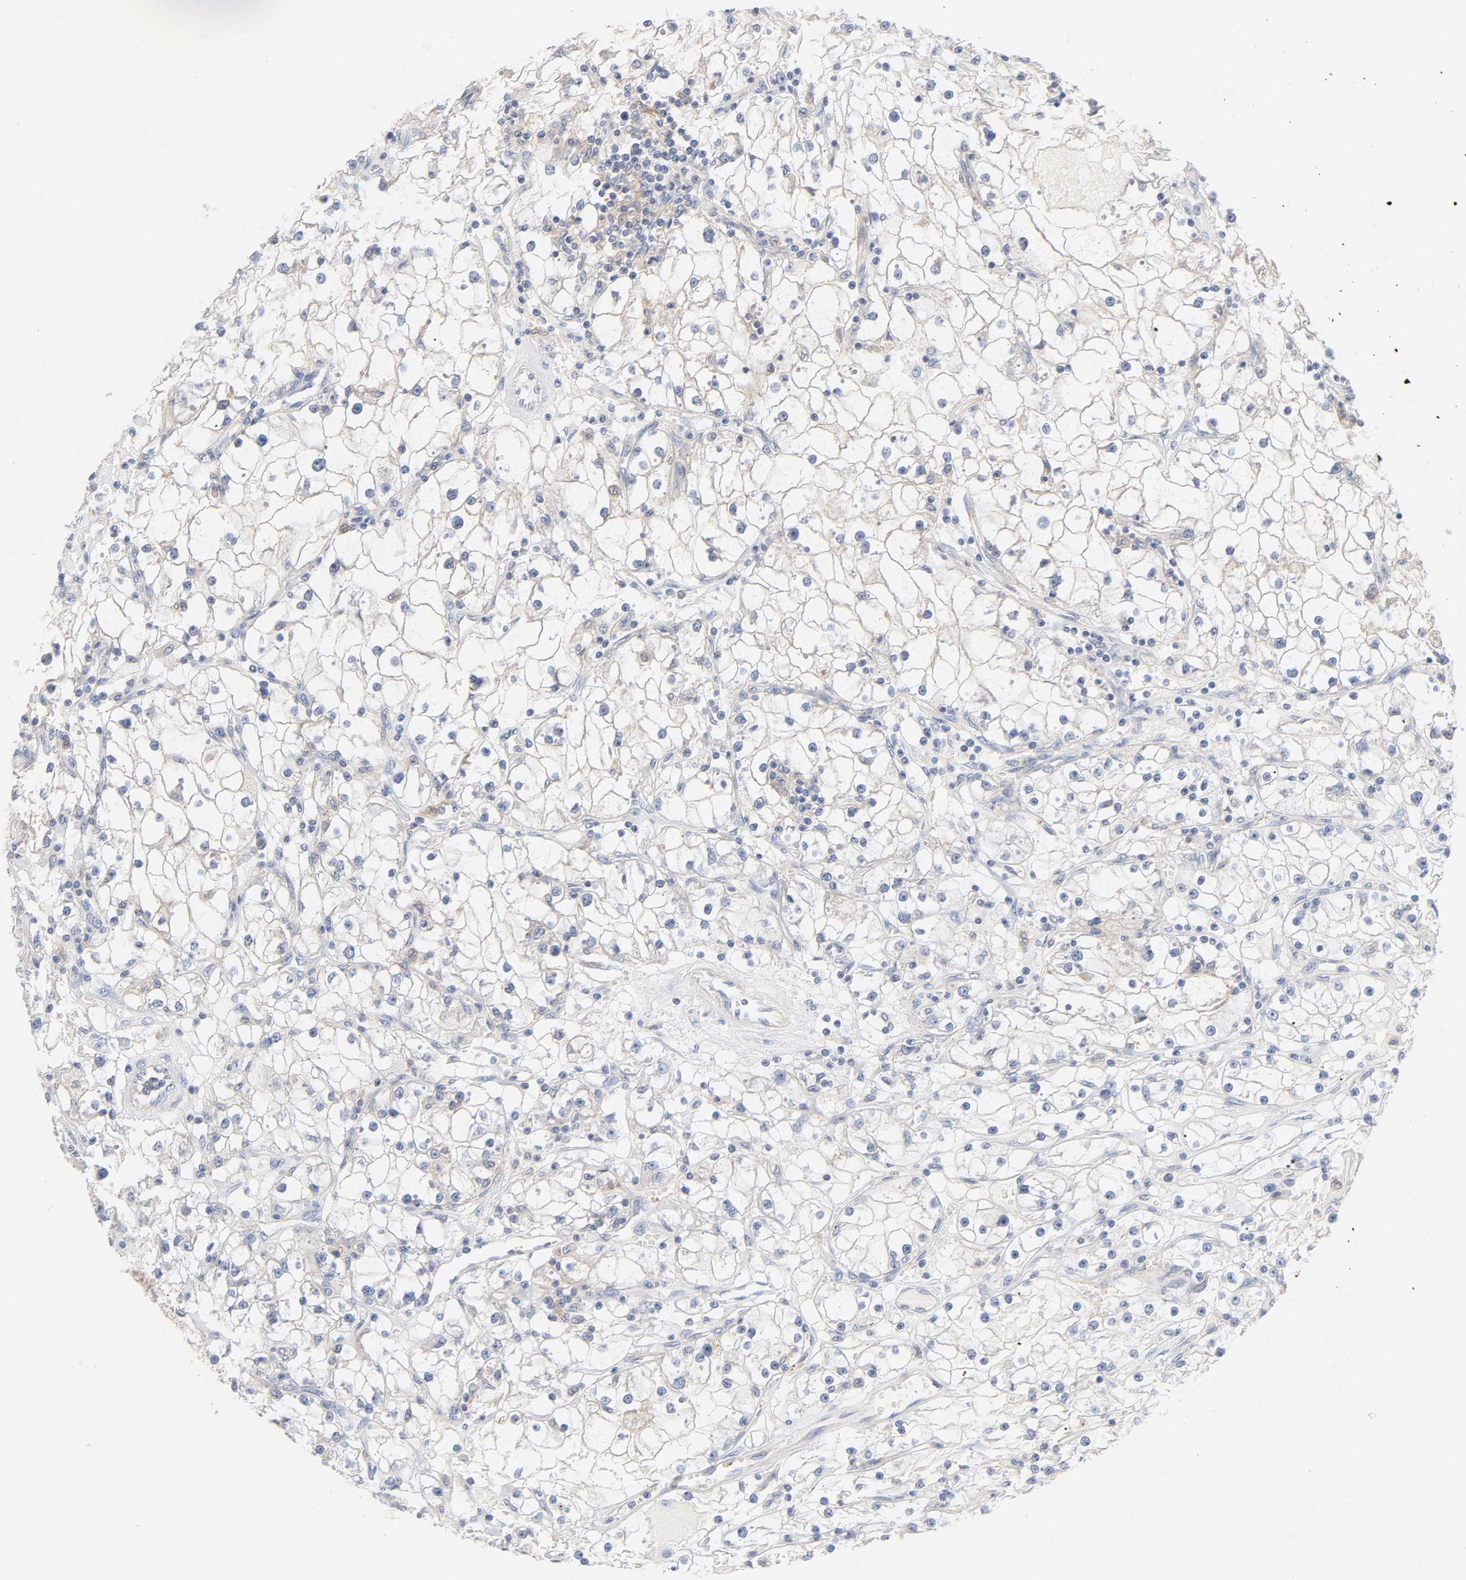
{"staining": {"intensity": "negative", "quantity": "none", "location": "none"}, "tissue": "renal cancer", "cell_type": "Tumor cells", "image_type": "cancer", "snomed": [{"axis": "morphology", "description": "Adenocarcinoma, NOS"}, {"axis": "topography", "description": "Kidney"}], "caption": "Immunohistochemical staining of human renal cancer shows no significant staining in tumor cells. (Brightfield microscopy of DAB immunohistochemistry (IHC) at high magnification).", "gene": "SRC", "patient": {"sex": "male", "age": 56}}